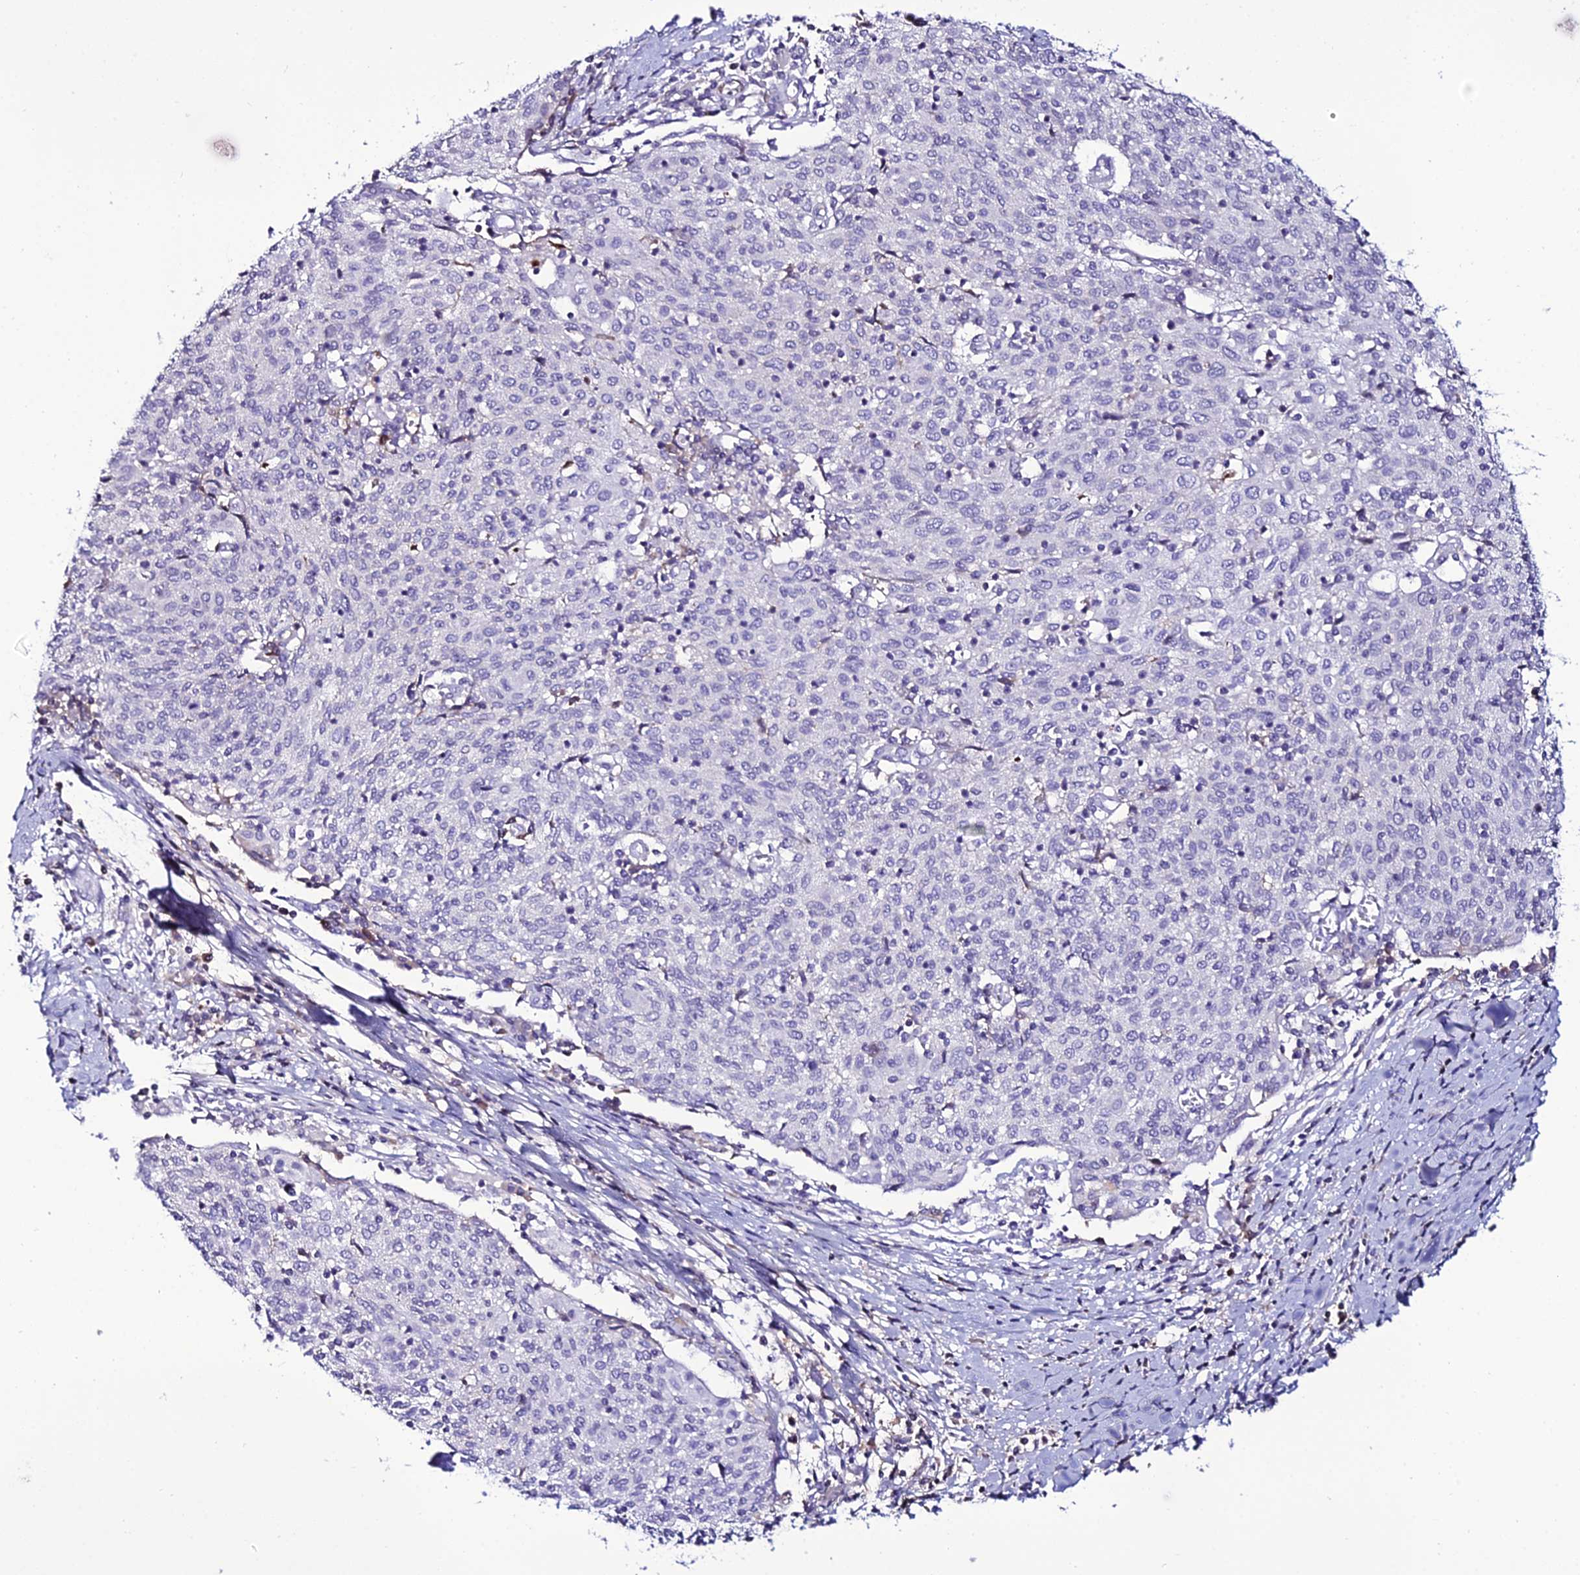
{"staining": {"intensity": "negative", "quantity": "none", "location": "none"}, "tissue": "cervical cancer", "cell_type": "Tumor cells", "image_type": "cancer", "snomed": [{"axis": "morphology", "description": "Squamous cell carcinoma, NOS"}, {"axis": "topography", "description": "Cervix"}], "caption": "IHC micrograph of cervical cancer (squamous cell carcinoma) stained for a protein (brown), which demonstrates no positivity in tumor cells.", "gene": "DEFB132", "patient": {"sex": "female", "age": 52}}